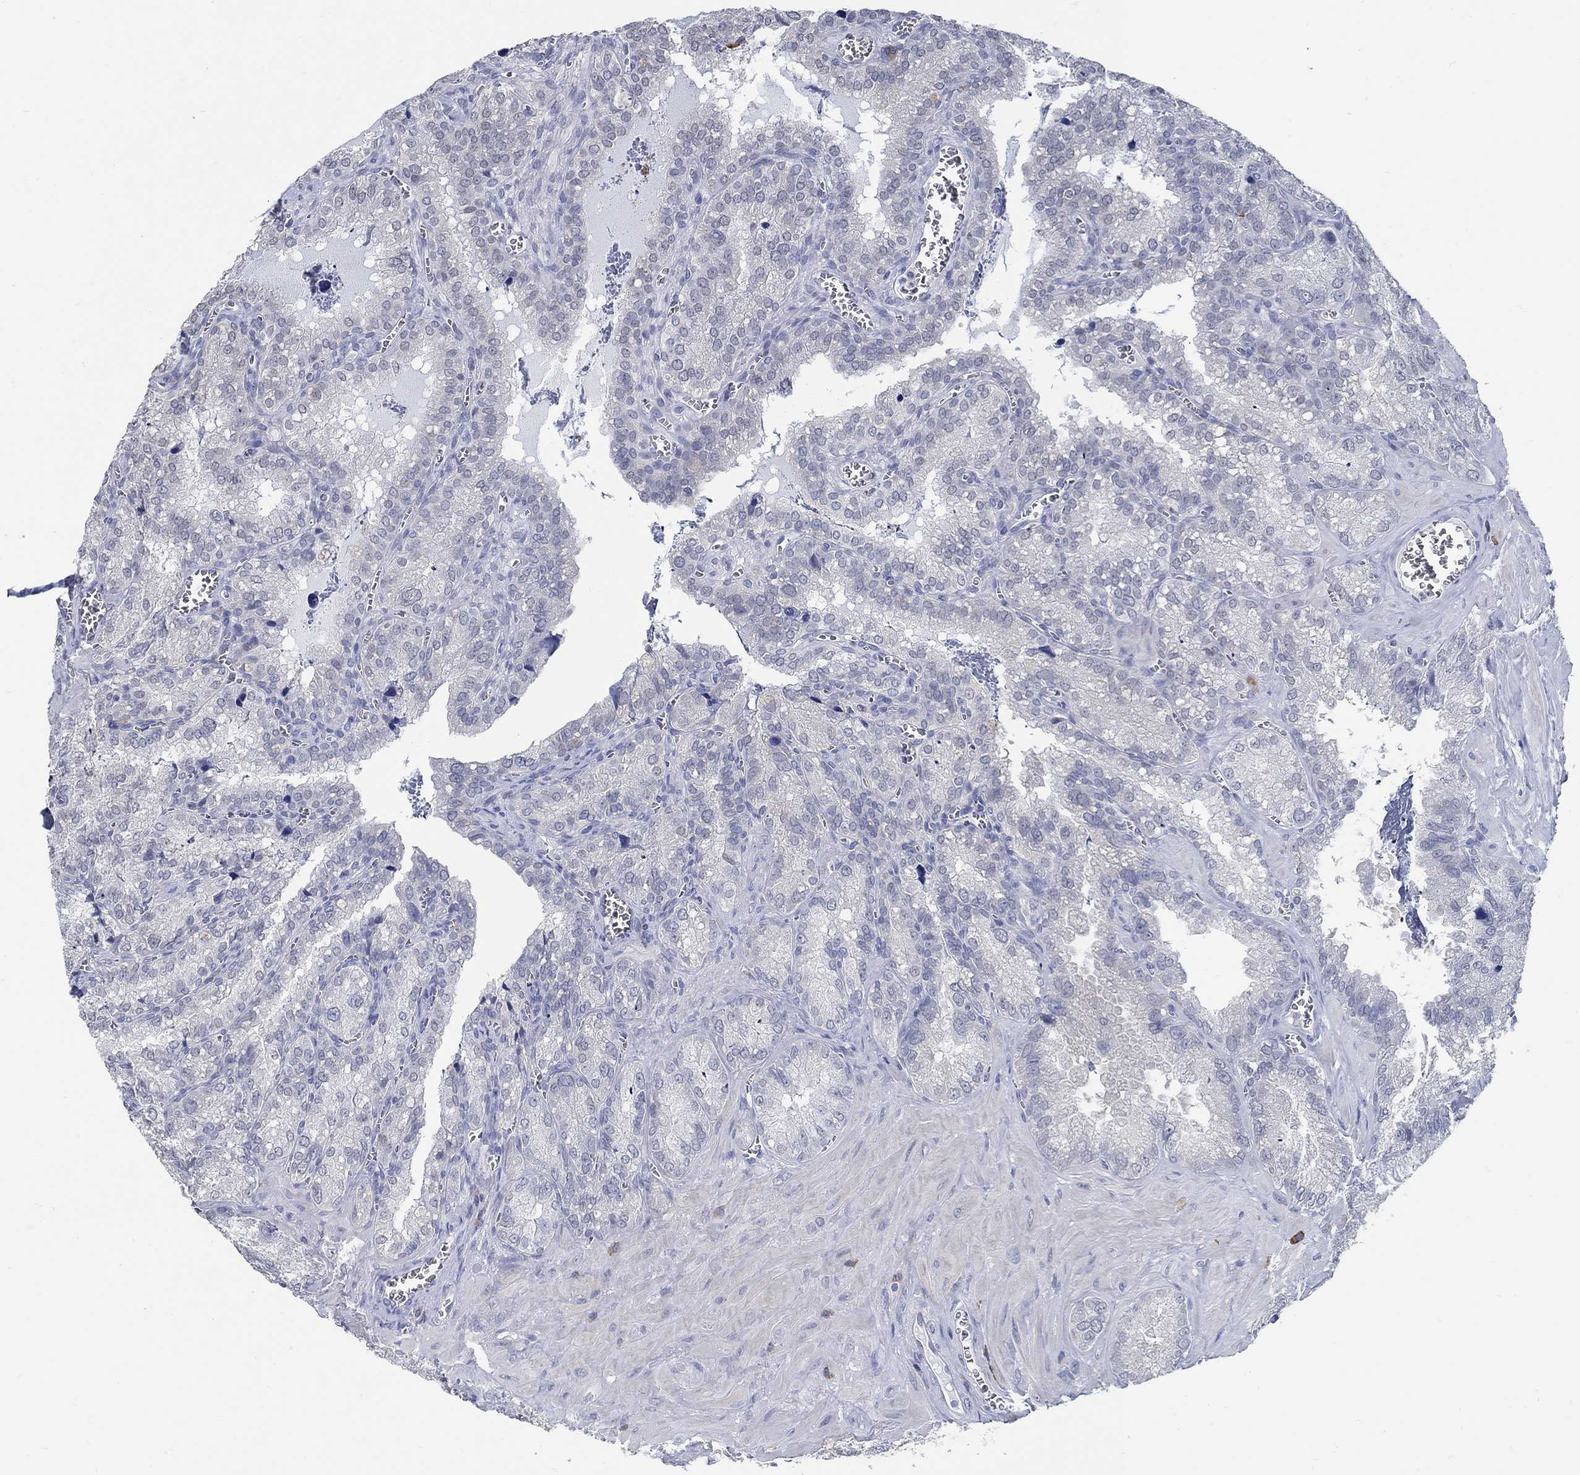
{"staining": {"intensity": "negative", "quantity": "none", "location": "none"}, "tissue": "seminal vesicle", "cell_type": "Glandular cells", "image_type": "normal", "snomed": [{"axis": "morphology", "description": "Normal tissue, NOS"}, {"axis": "topography", "description": "Seminal veicle"}], "caption": "Protein analysis of normal seminal vesicle shows no significant positivity in glandular cells.", "gene": "PCDH11X", "patient": {"sex": "male", "age": 57}}